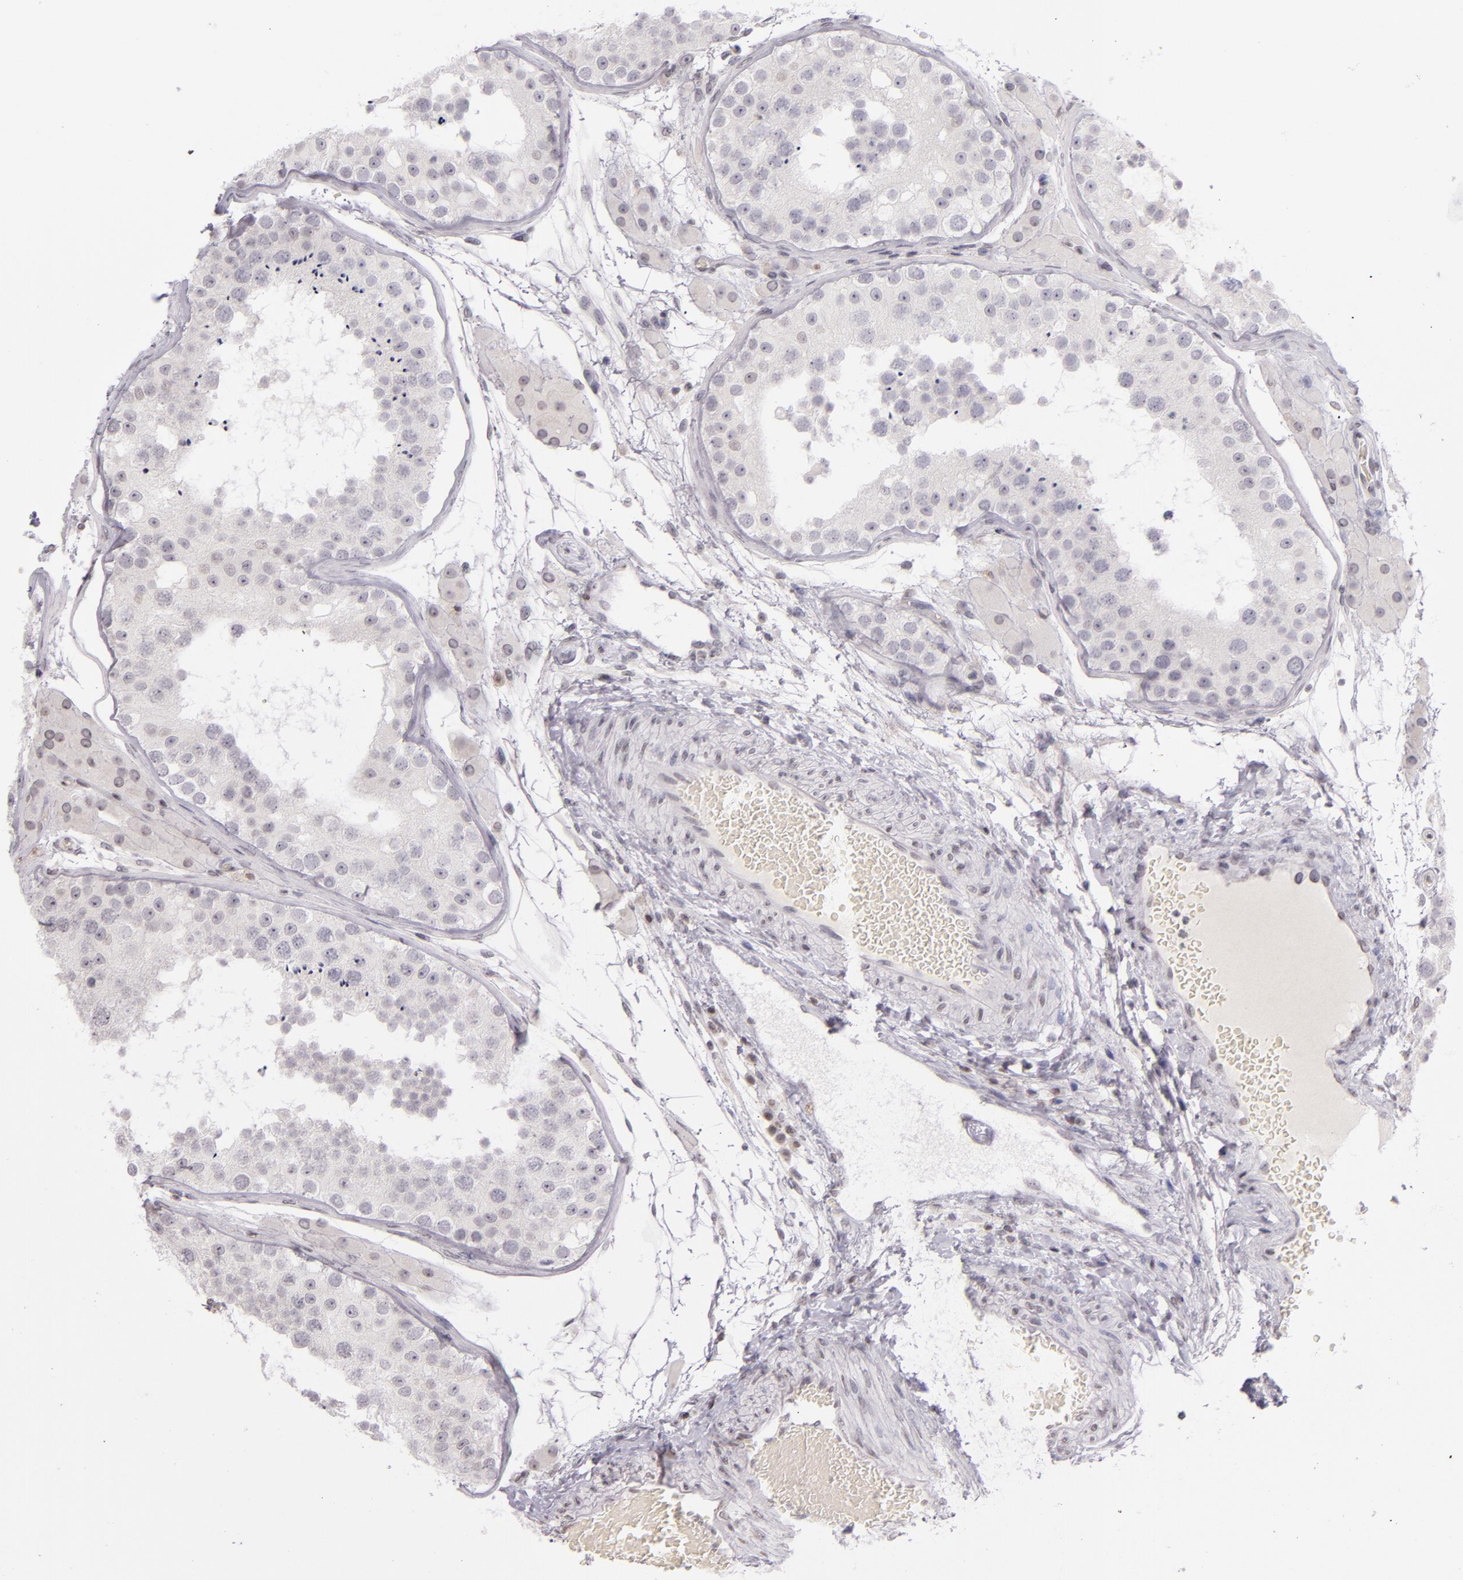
{"staining": {"intensity": "negative", "quantity": "none", "location": "none"}, "tissue": "testis", "cell_type": "Cells in seminiferous ducts", "image_type": "normal", "snomed": [{"axis": "morphology", "description": "Normal tissue, NOS"}, {"axis": "topography", "description": "Testis"}], "caption": "A histopathology image of human testis is negative for staining in cells in seminiferous ducts. (IHC, brightfield microscopy, high magnification).", "gene": "CD40", "patient": {"sex": "male", "age": 26}}